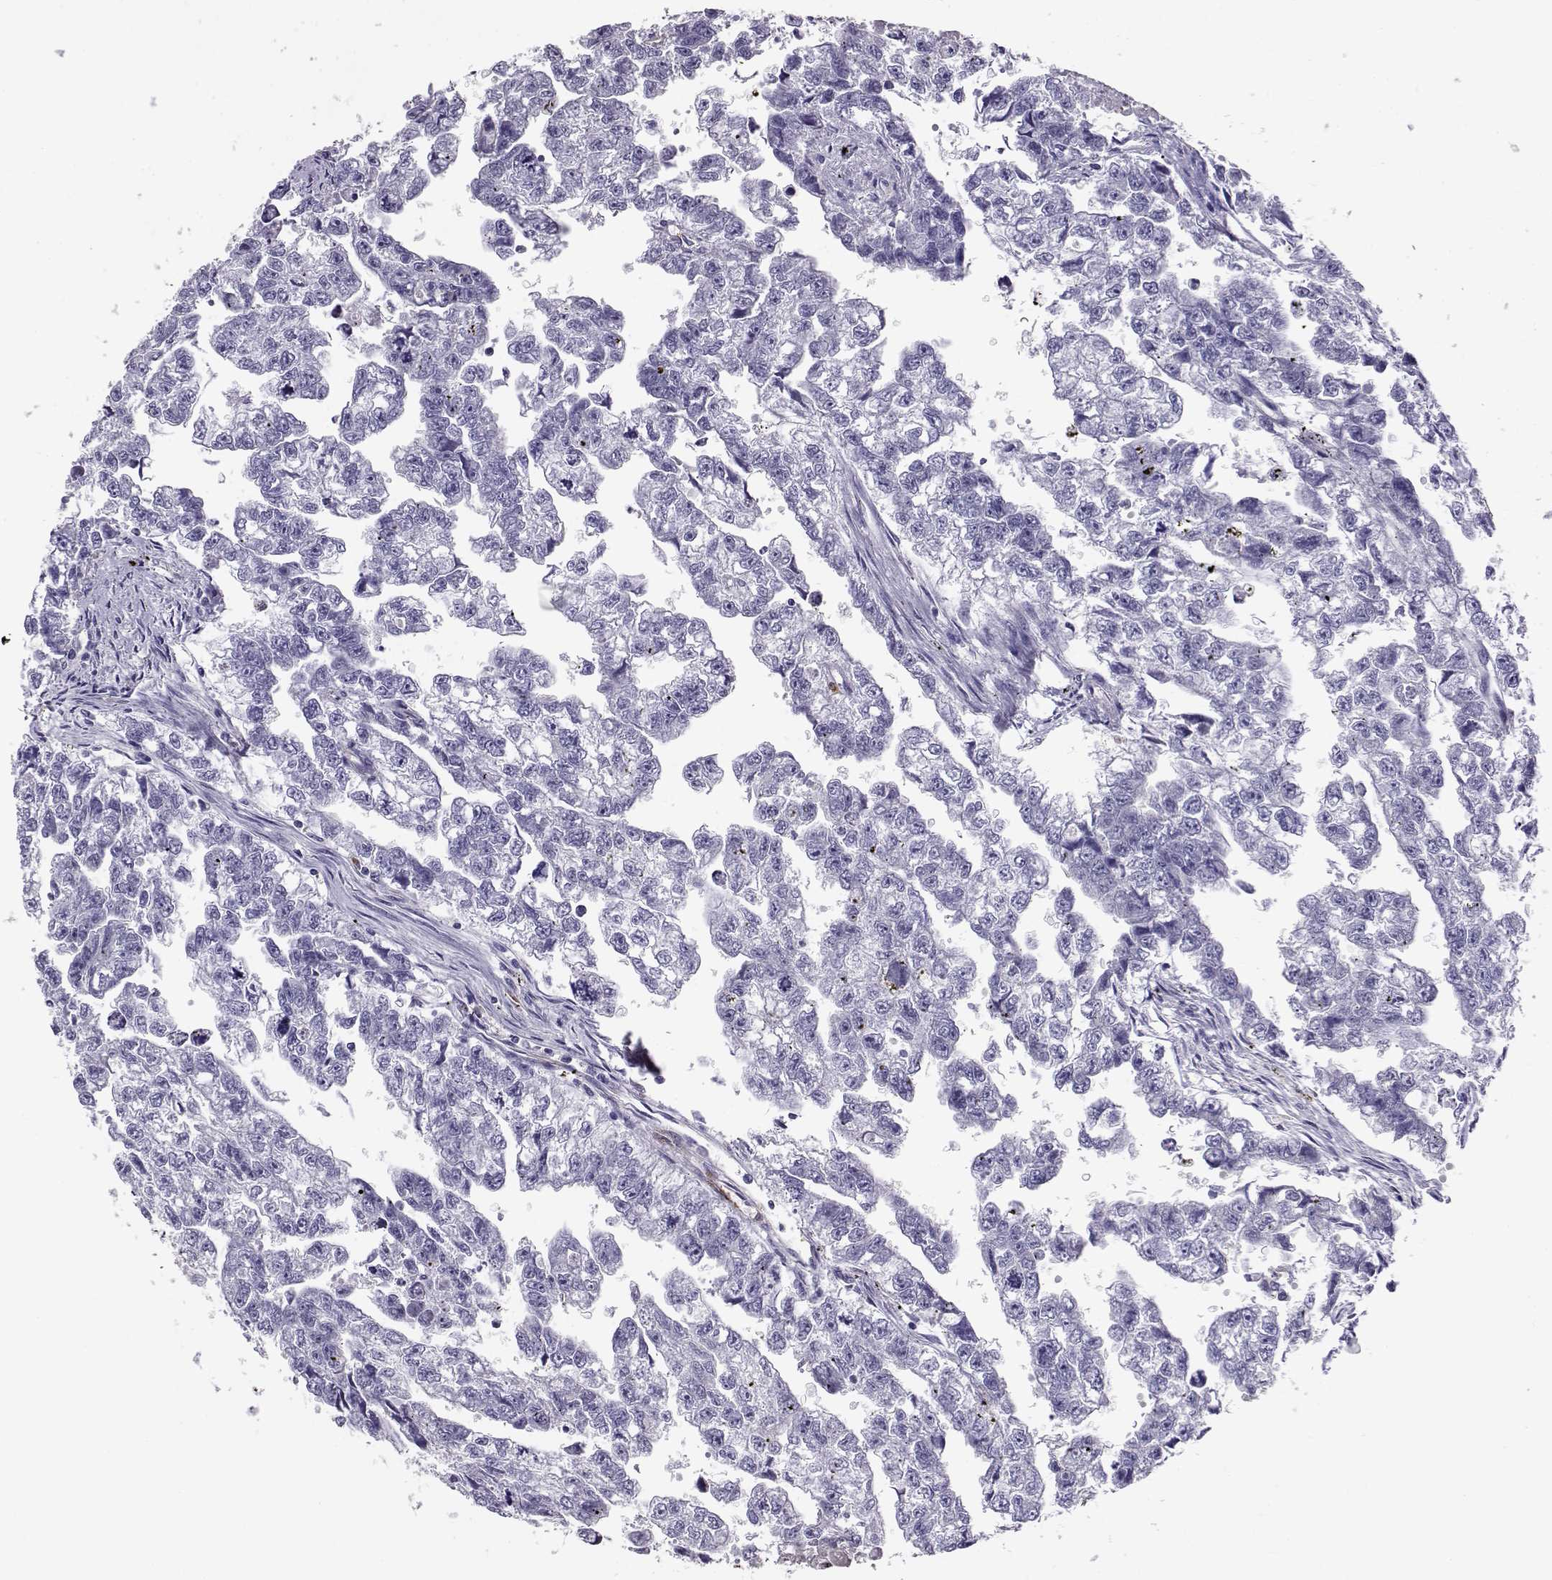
{"staining": {"intensity": "negative", "quantity": "none", "location": "none"}, "tissue": "testis cancer", "cell_type": "Tumor cells", "image_type": "cancer", "snomed": [{"axis": "morphology", "description": "Carcinoma, Embryonal, NOS"}, {"axis": "morphology", "description": "Teratoma, malignant, NOS"}, {"axis": "topography", "description": "Testis"}], "caption": "Immunohistochemistry micrograph of neoplastic tissue: testis cancer (embryonal carcinoma) stained with DAB displays no significant protein positivity in tumor cells. (DAB immunohistochemistry visualized using brightfield microscopy, high magnification).", "gene": "ENDOU", "patient": {"sex": "male", "age": 44}}